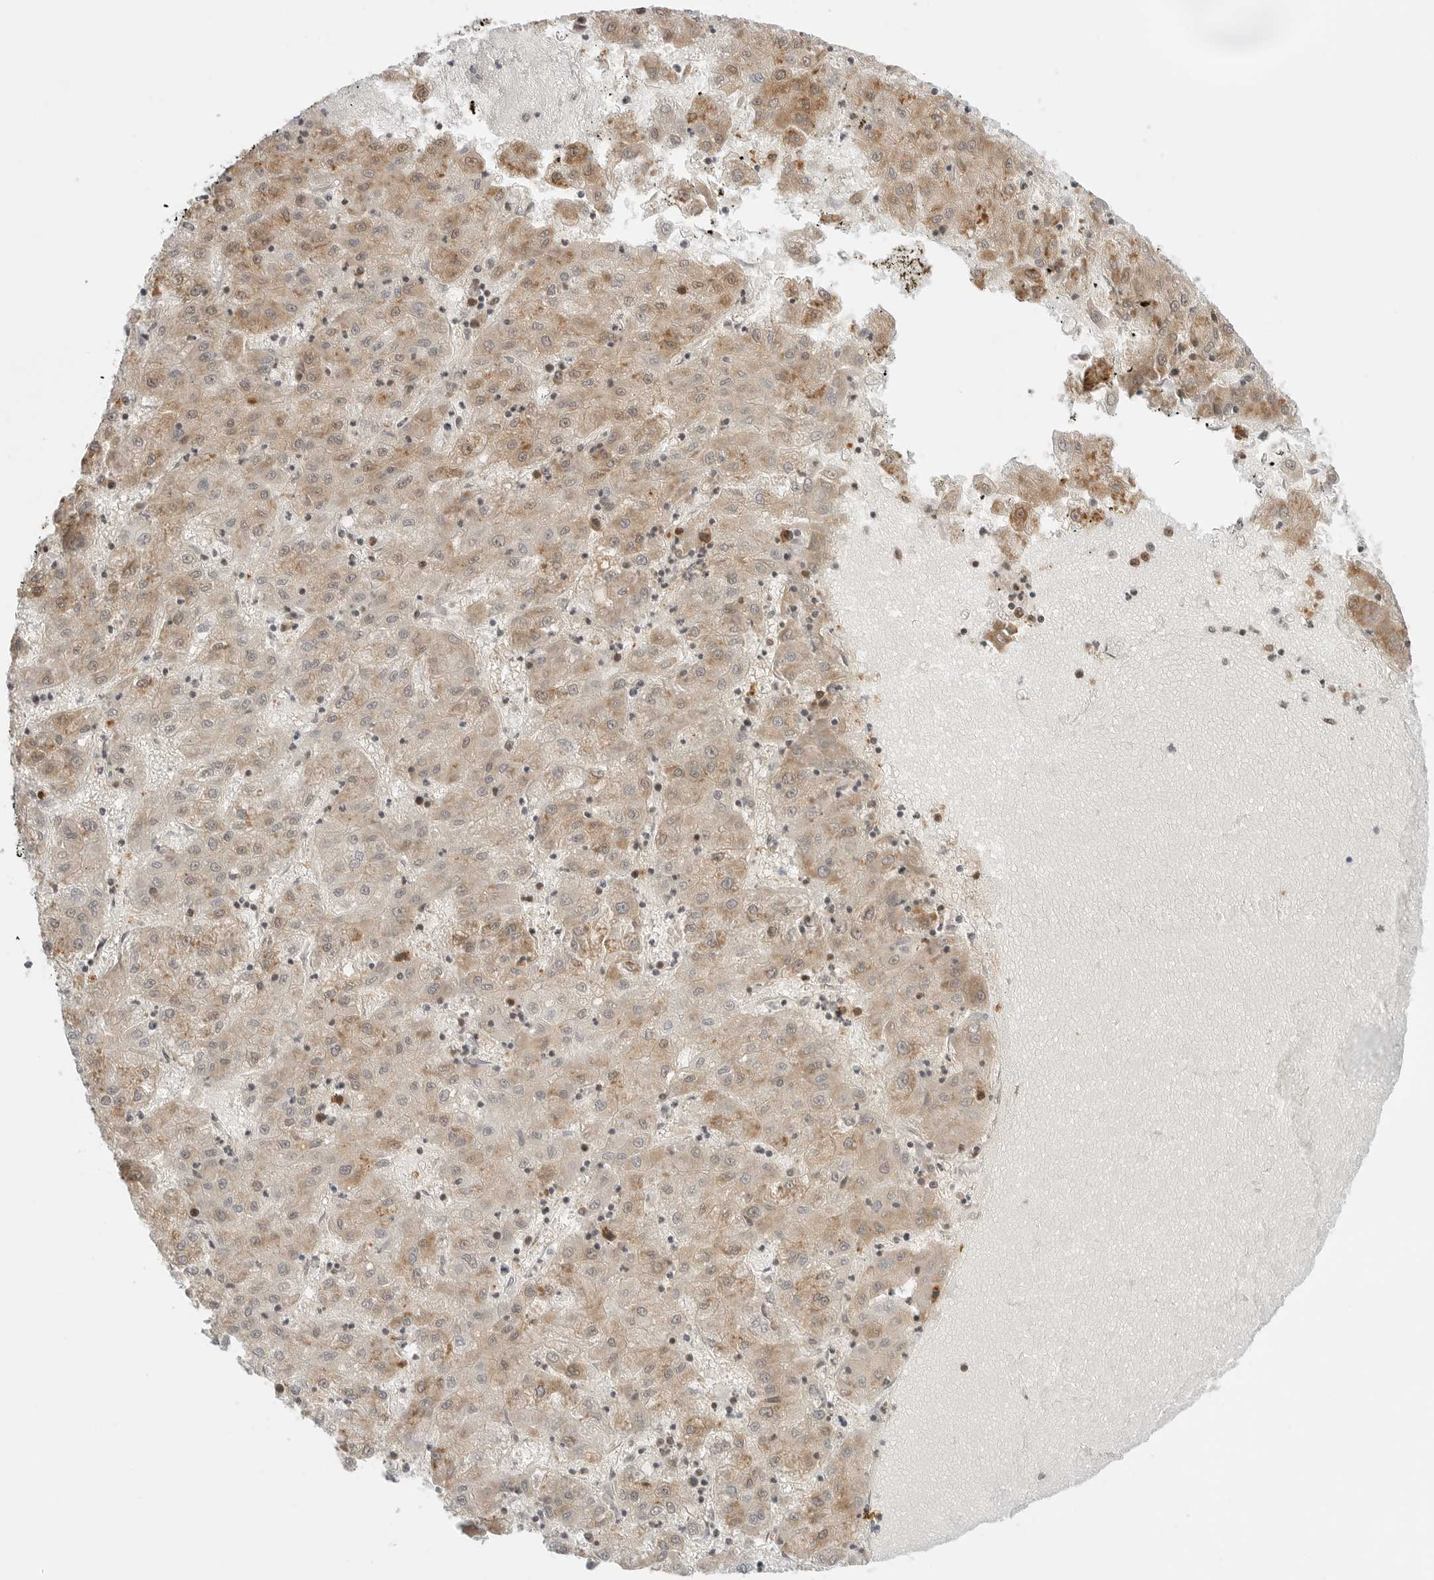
{"staining": {"intensity": "moderate", "quantity": "<25%", "location": "cytoplasmic/membranous"}, "tissue": "liver cancer", "cell_type": "Tumor cells", "image_type": "cancer", "snomed": [{"axis": "morphology", "description": "Carcinoma, Hepatocellular, NOS"}, {"axis": "topography", "description": "Liver"}], "caption": "A low amount of moderate cytoplasmic/membranous positivity is present in approximately <25% of tumor cells in liver cancer (hepatocellular carcinoma) tissue.", "gene": "NUDC", "patient": {"sex": "male", "age": 72}}